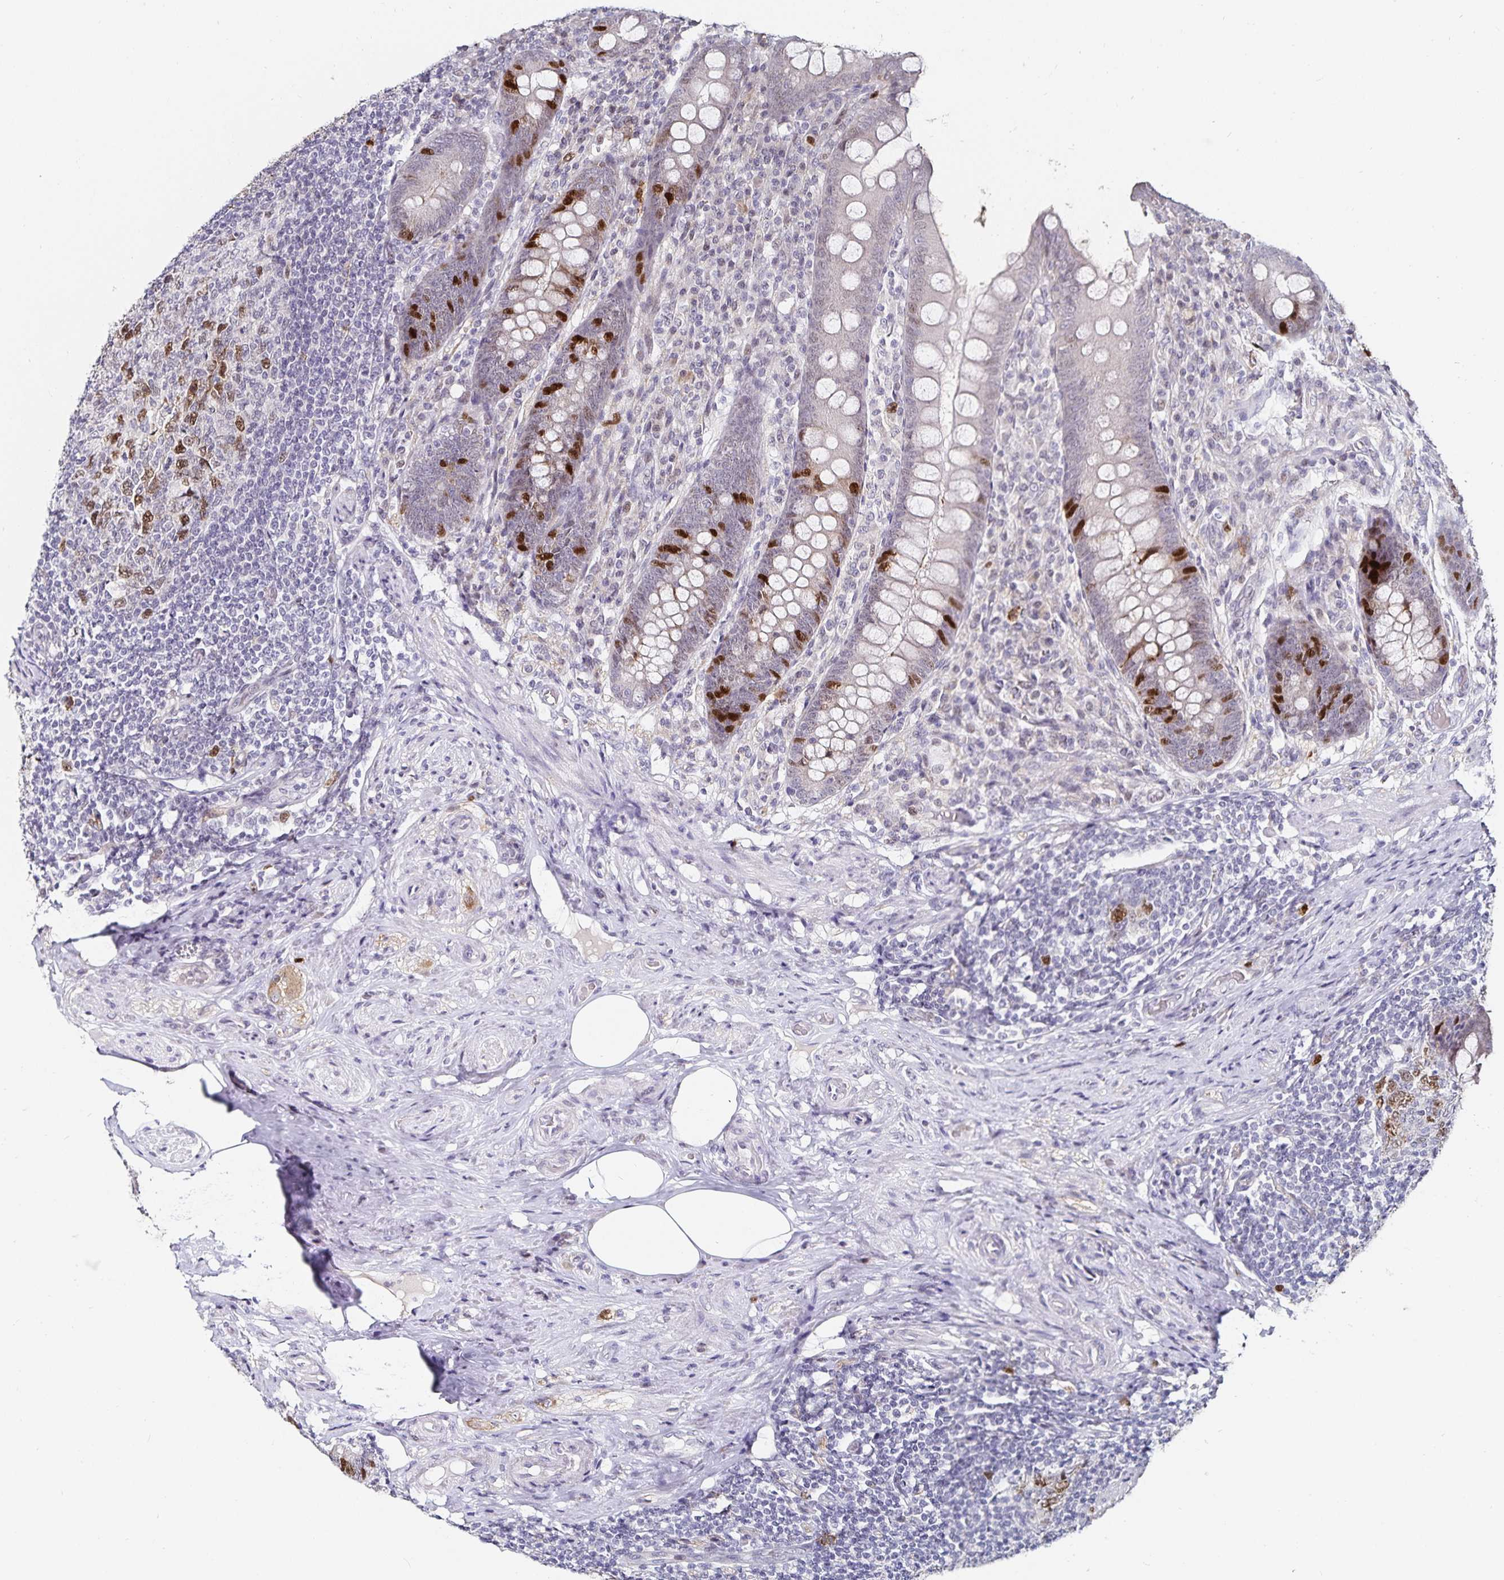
{"staining": {"intensity": "strong", "quantity": "<25%", "location": "nuclear"}, "tissue": "appendix", "cell_type": "Glandular cells", "image_type": "normal", "snomed": [{"axis": "morphology", "description": "Normal tissue, NOS"}, {"axis": "topography", "description": "Appendix"}], "caption": "Protein expression analysis of benign appendix displays strong nuclear staining in about <25% of glandular cells. The staining was performed using DAB to visualize the protein expression in brown, while the nuclei were stained in blue with hematoxylin (Magnification: 20x).", "gene": "ANLN", "patient": {"sex": "male", "age": 71}}